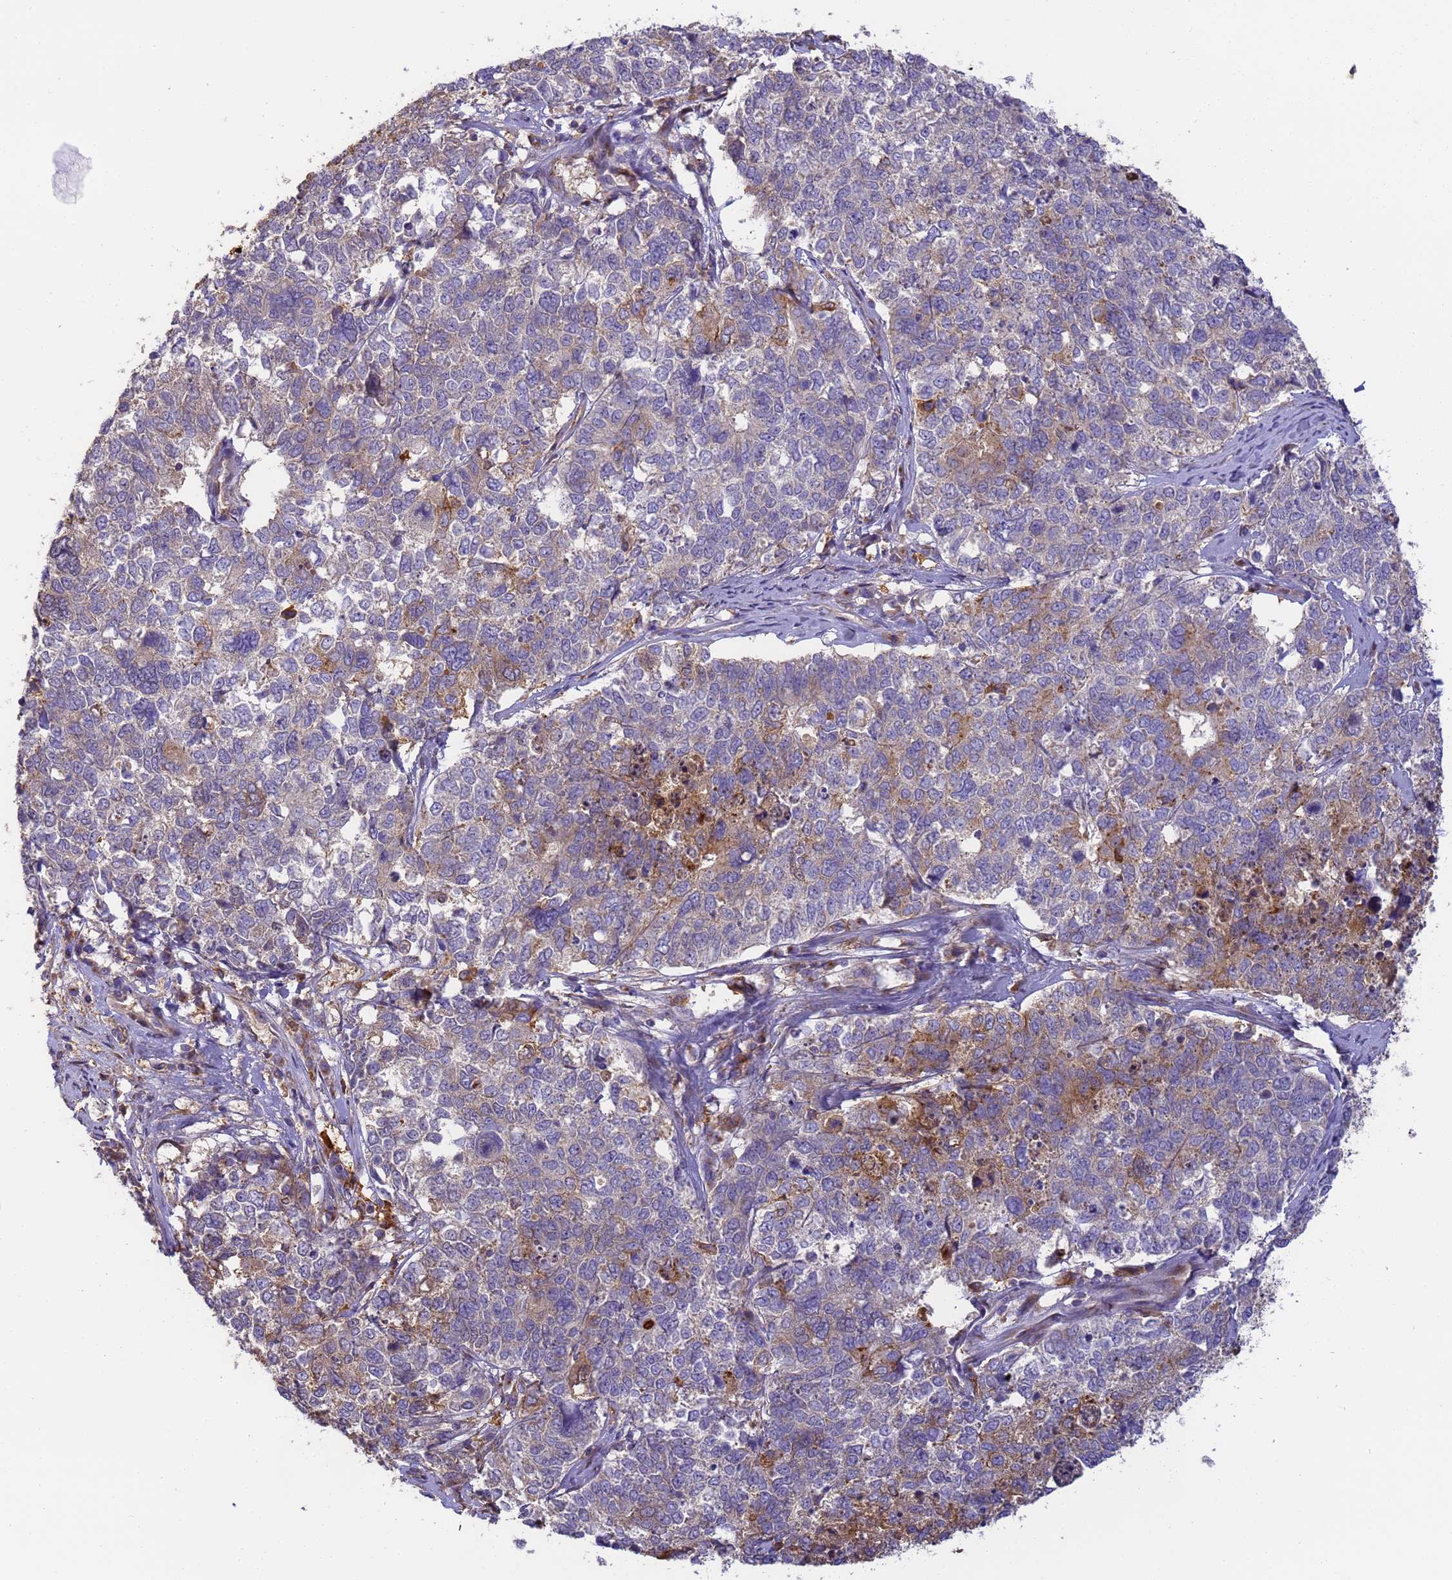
{"staining": {"intensity": "moderate", "quantity": "<25%", "location": "cytoplasmic/membranous"}, "tissue": "cervical cancer", "cell_type": "Tumor cells", "image_type": "cancer", "snomed": [{"axis": "morphology", "description": "Squamous cell carcinoma, NOS"}, {"axis": "topography", "description": "Cervix"}], "caption": "Protein expression analysis of human cervical cancer (squamous cell carcinoma) reveals moderate cytoplasmic/membranous positivity in about <25% of tumor cells.", "gene": "M6PR", "patient": {"sex": "female", "age": 63}}